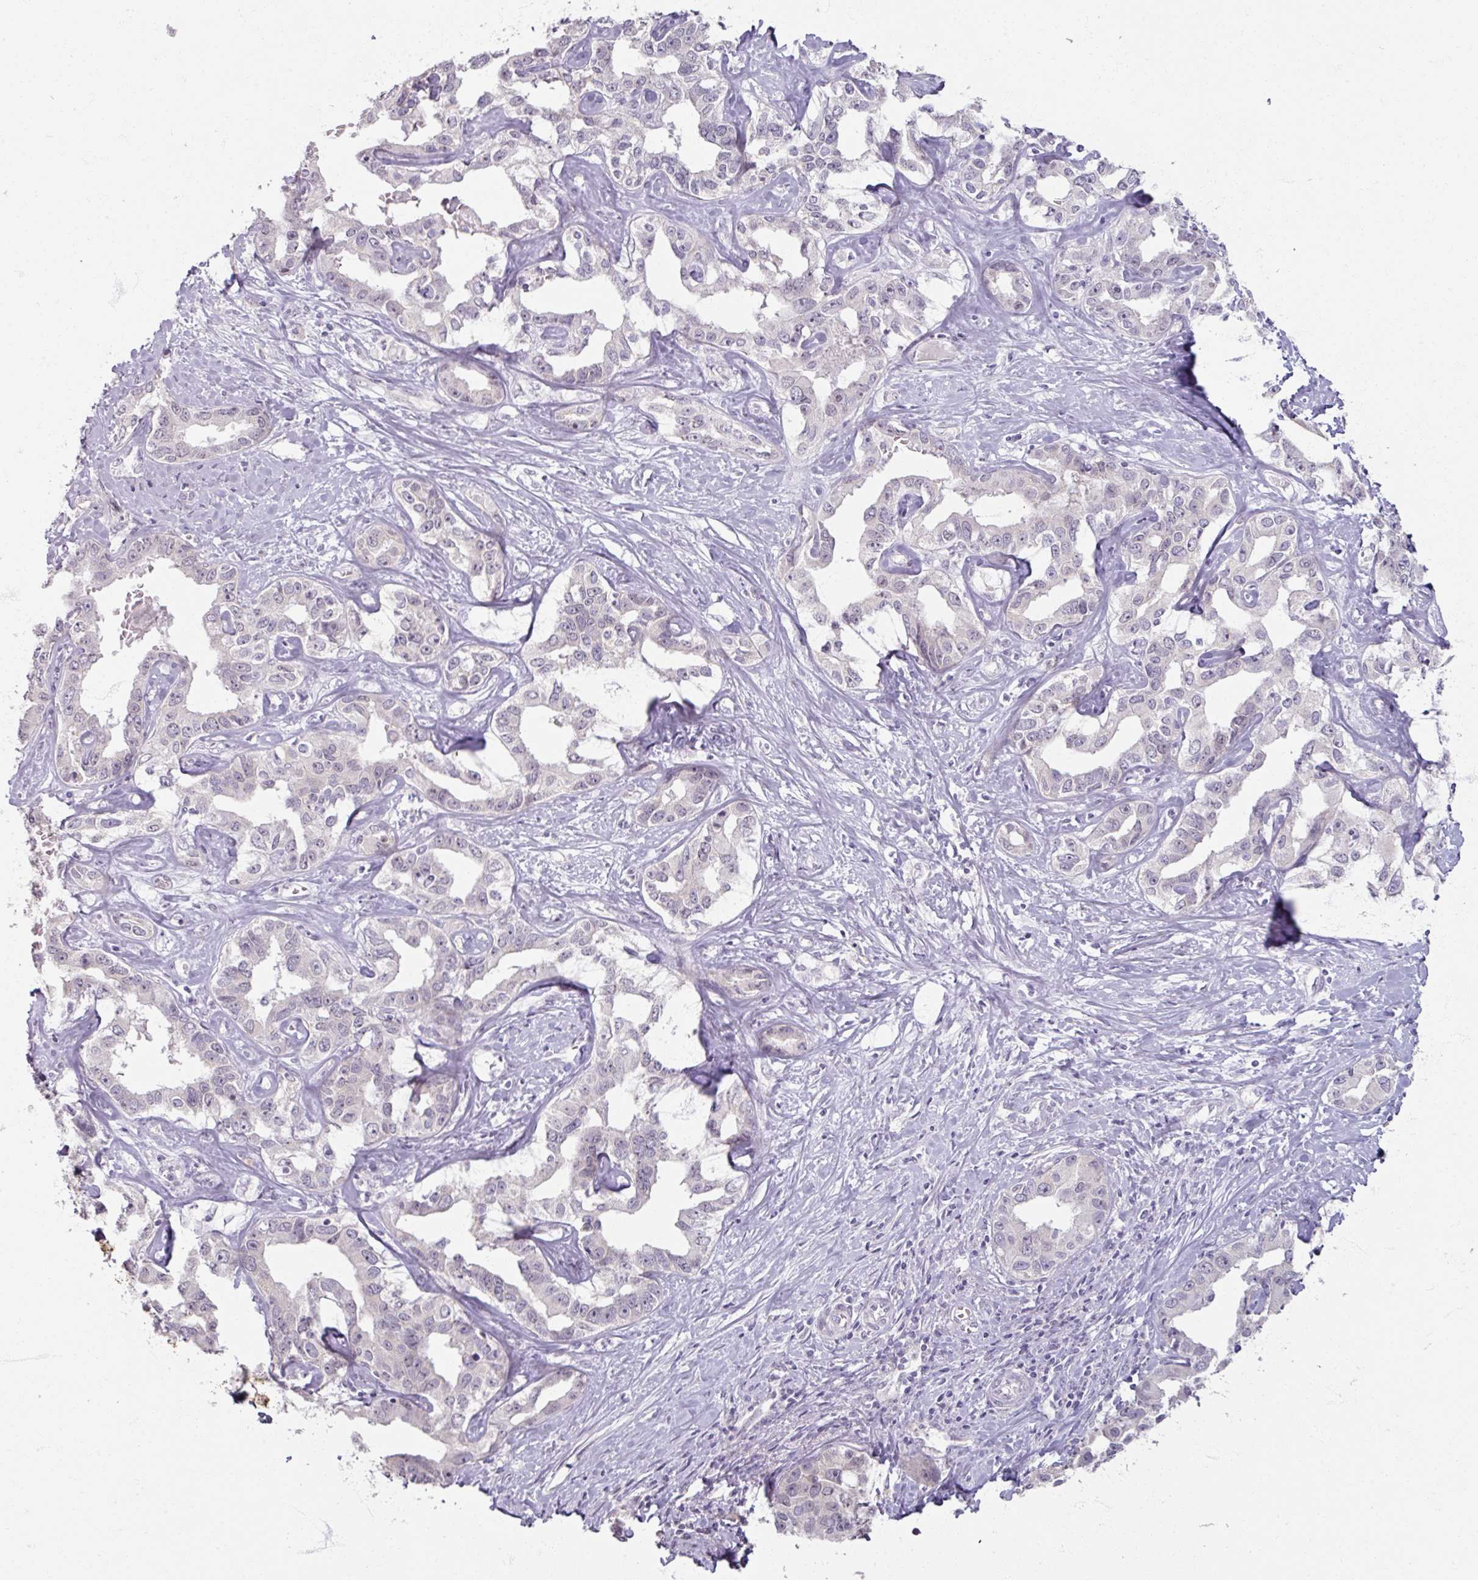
{"staining": {"intensity": "negative", "quantity": "none", "location": "none"}, "tissue": "liver cancer", "cell_type": "Tumor cells", "image_type": "cancer", "snomed": [{"axis": "morphology", "description": "Cholangiocarcinoma"}, {"axis": "topography", "description": "Liver"}], "caption": "IHC histopathology image of liver cancer (cholangiocarcinoma) stained for a protein (brown), which demonstrates no positivity in tumor cells.", "gene": "SOX11", "patient": {"sex": "male", "age": 59}}